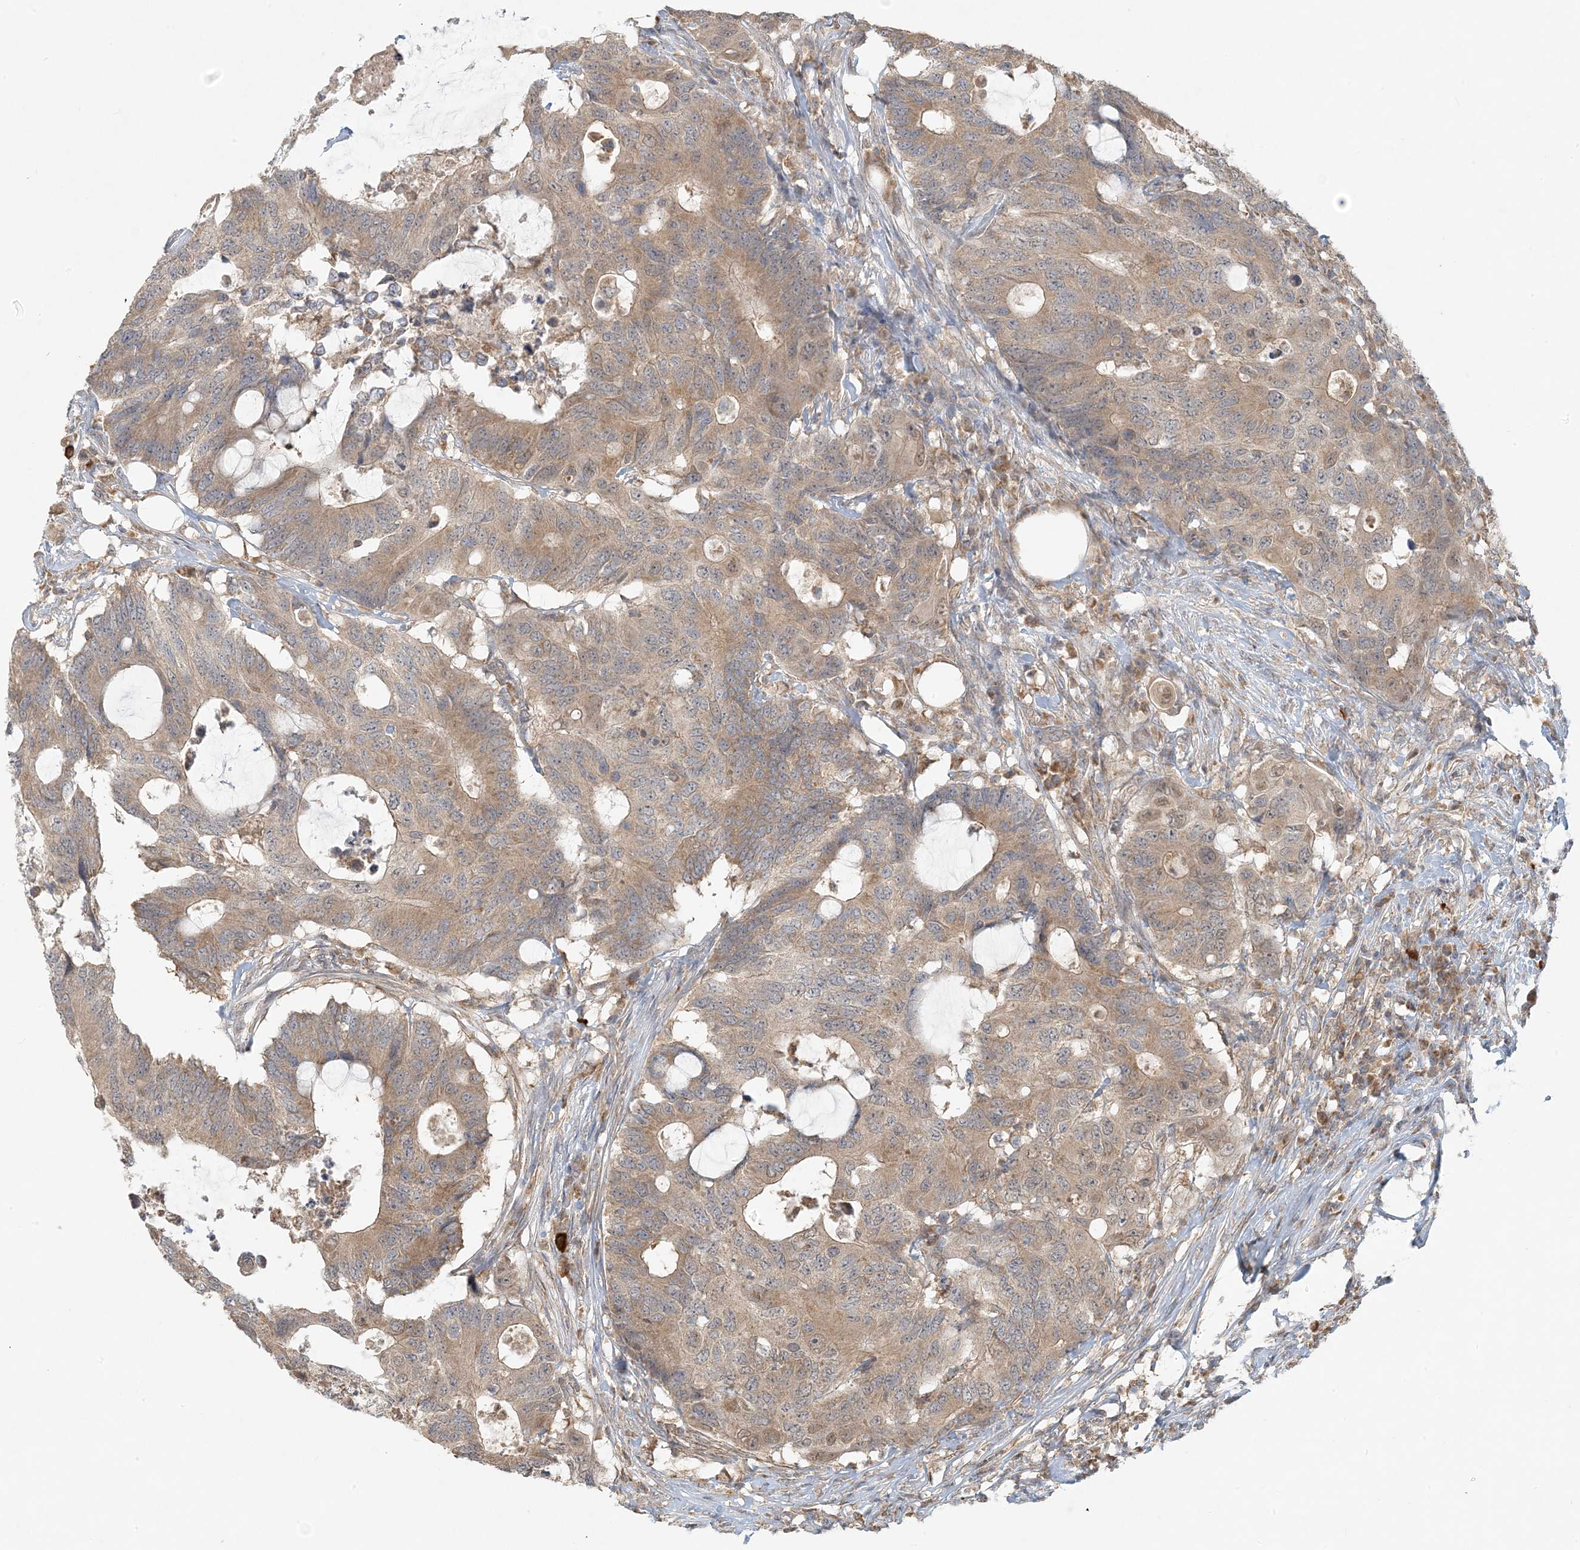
{"staining": {"intensity": "moderate", "quantity": ">75%", "location": "cytoplasmic/membranous"}, "tissue": "colorectal cancer", "cell_type": "Tumor cells", "image_type": "cancer", "snomed": [{"axis": "morphology", "description": "Adenocarcinoma, NOS"}, {"axis": "topography", "description": "Colon"}], "caption": "This is an image of immunohistochemistry staining of colorectal cancer (adenocarcinoma), which shows moderate positivity in the cytoplasmic/membranous of tumor cells.", "gene": "MCOLN1", "patient": {"sex": "male", "age": 71}}